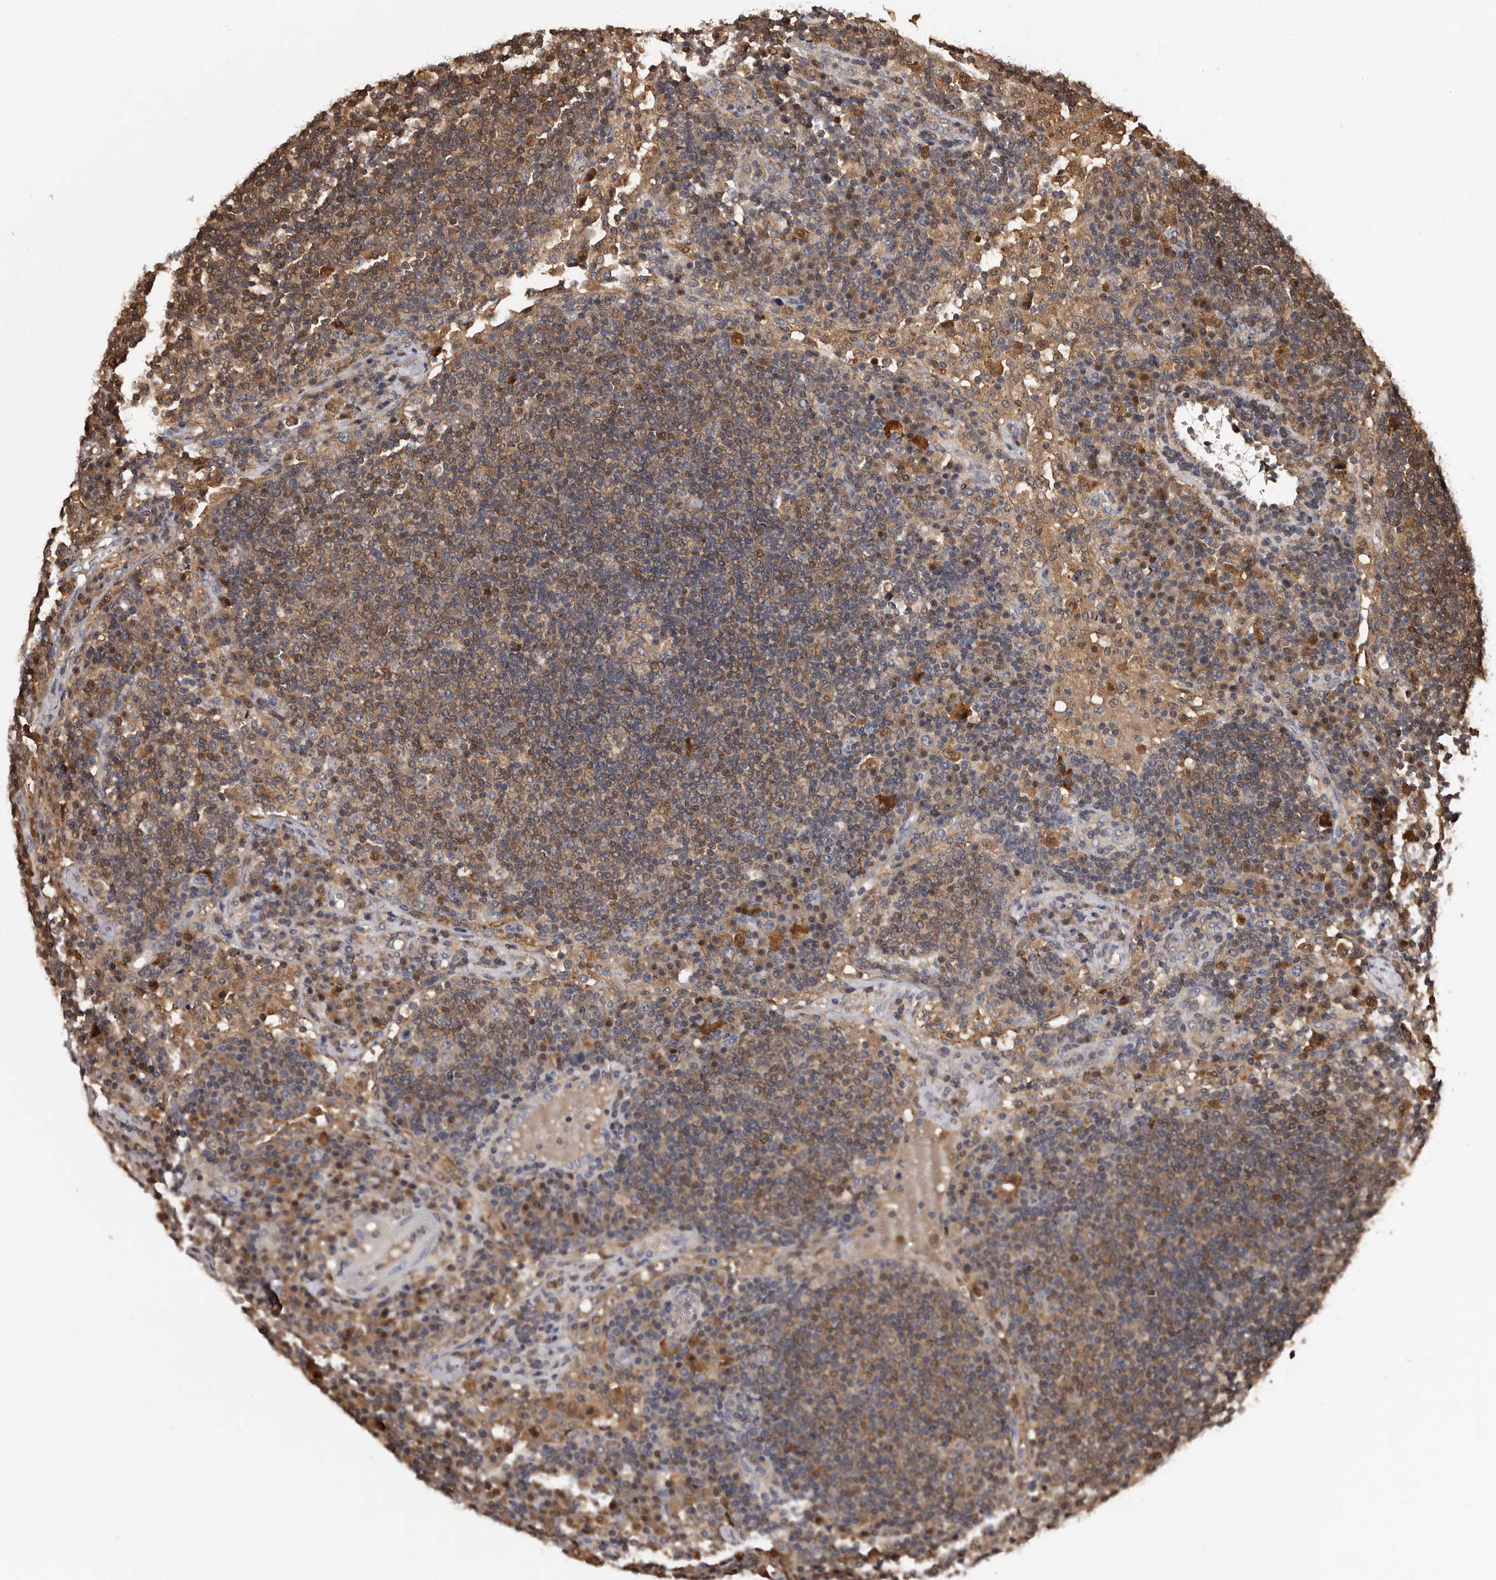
{"staining": {"intensity": "moderate", "quantity": "25%-75%", "location": "cytoplasmic/membranous"}, "tissue": "lymph node", "cell_type": "Germinal center cells", "image_type": "normal", "snomed": [{"axis": "morphology", "description": "Normal tissue, NOS"}, {"axis": "topography", "description": "Lymph node"}], "caption": "Germinal center cells show medium levels of moderate cytoplasmic/membranous staining in about 25%-75% of cells in benign lymph node.", "gene": "DNPH1", "patient": {"sex": "female", "age": 53}}